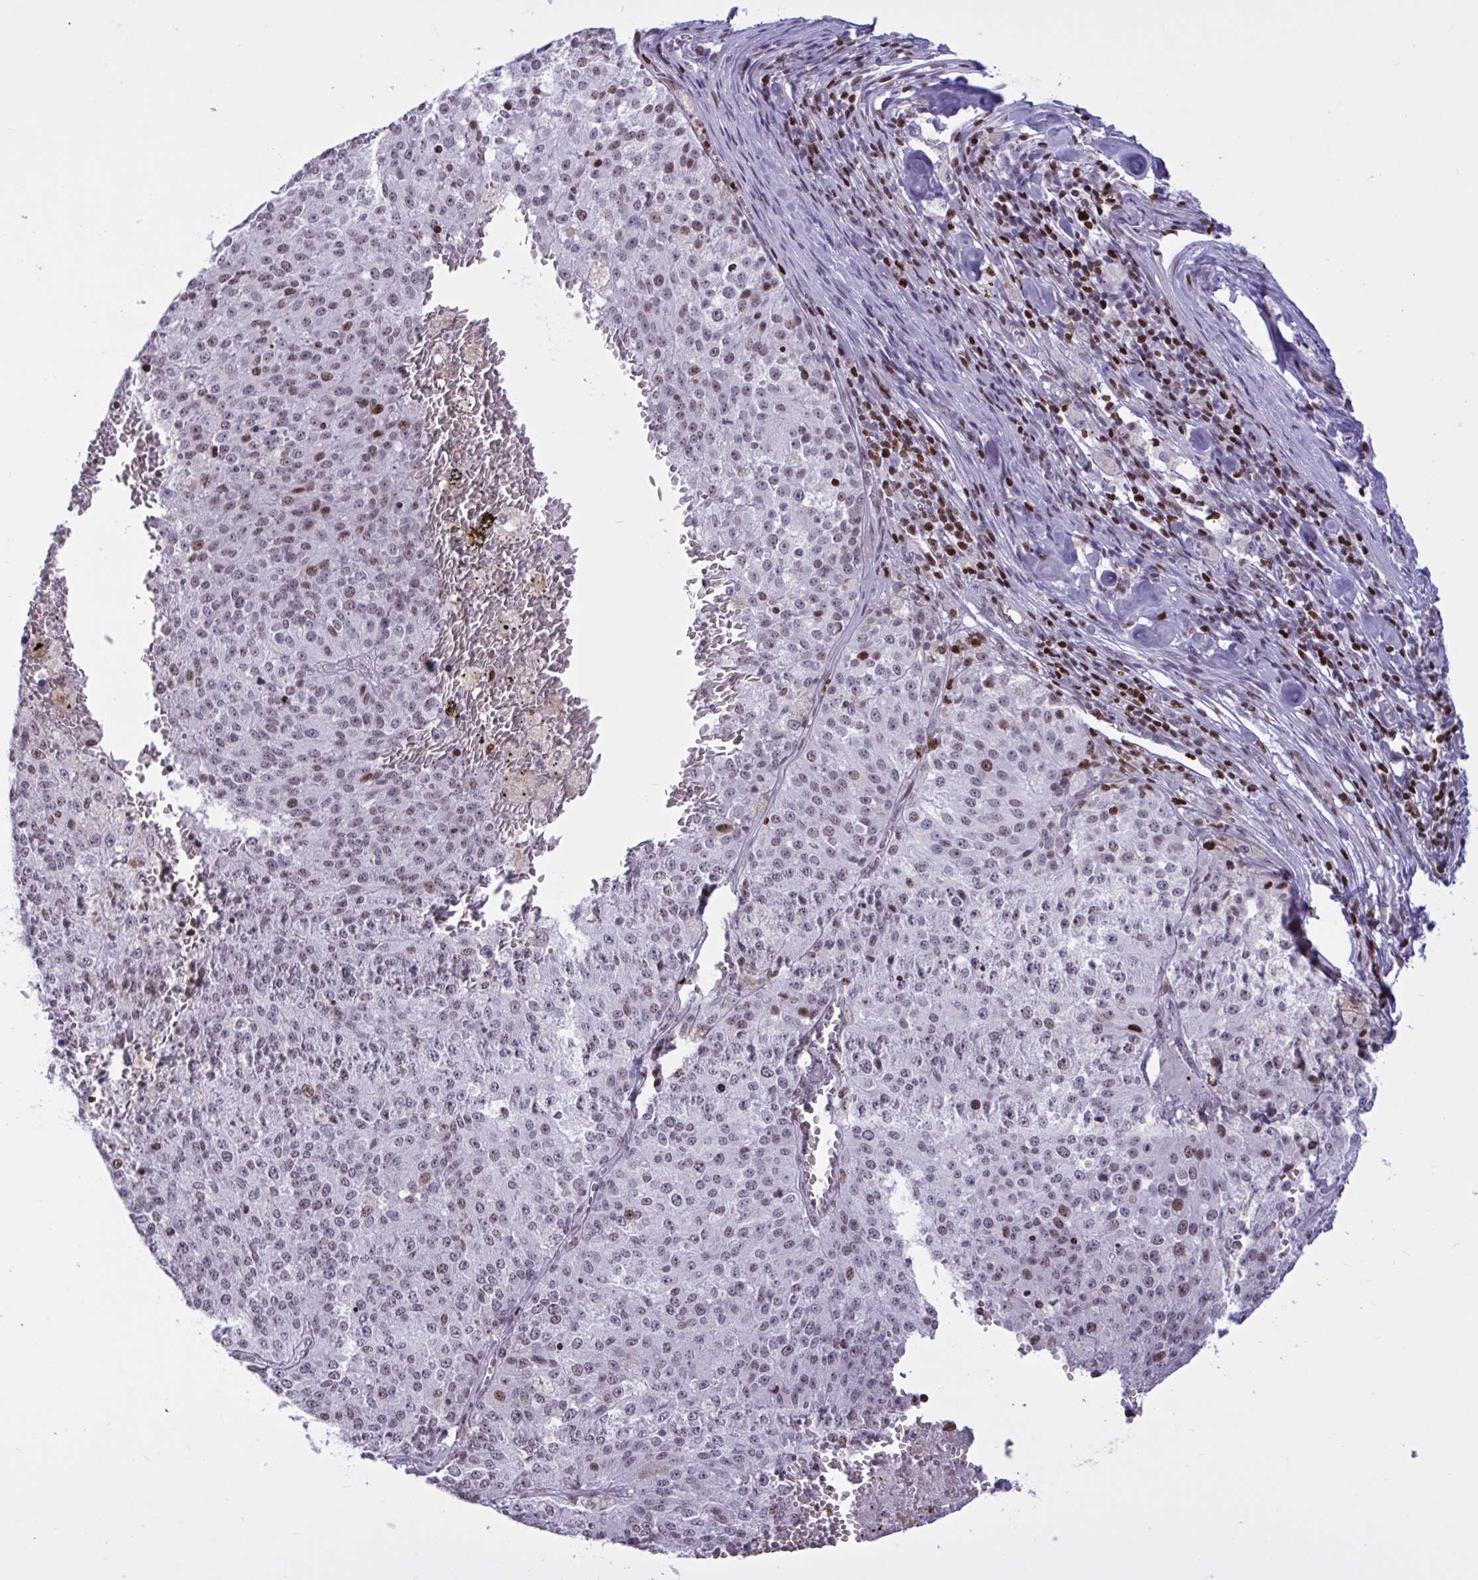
{"staining": {"intensity": "weak", "quantity": "<25%", "location": "nuclear"}, "tissue": "melanoma", "cell_type": "Tumor cells", "image_type": "cancer", "snomed": [{"axis": "morphology", "description": "Malignant melanoma, Metastatic site"}, {"axis": "topography", "description": "Lymph node"}], "caption": "Immunohistochemistry histopathology image of neoplastic tissue: human malignant melanoma (metastatic site) stained with DAB (3,3'-diaminobenzidine) reveals no significant protein expression in tumor cells. (DAB (3,3'-diaminobenzidine) IHC, high magnification).", "gene": "HMGB2", "patient": {"sex": "female", "age": 64}}